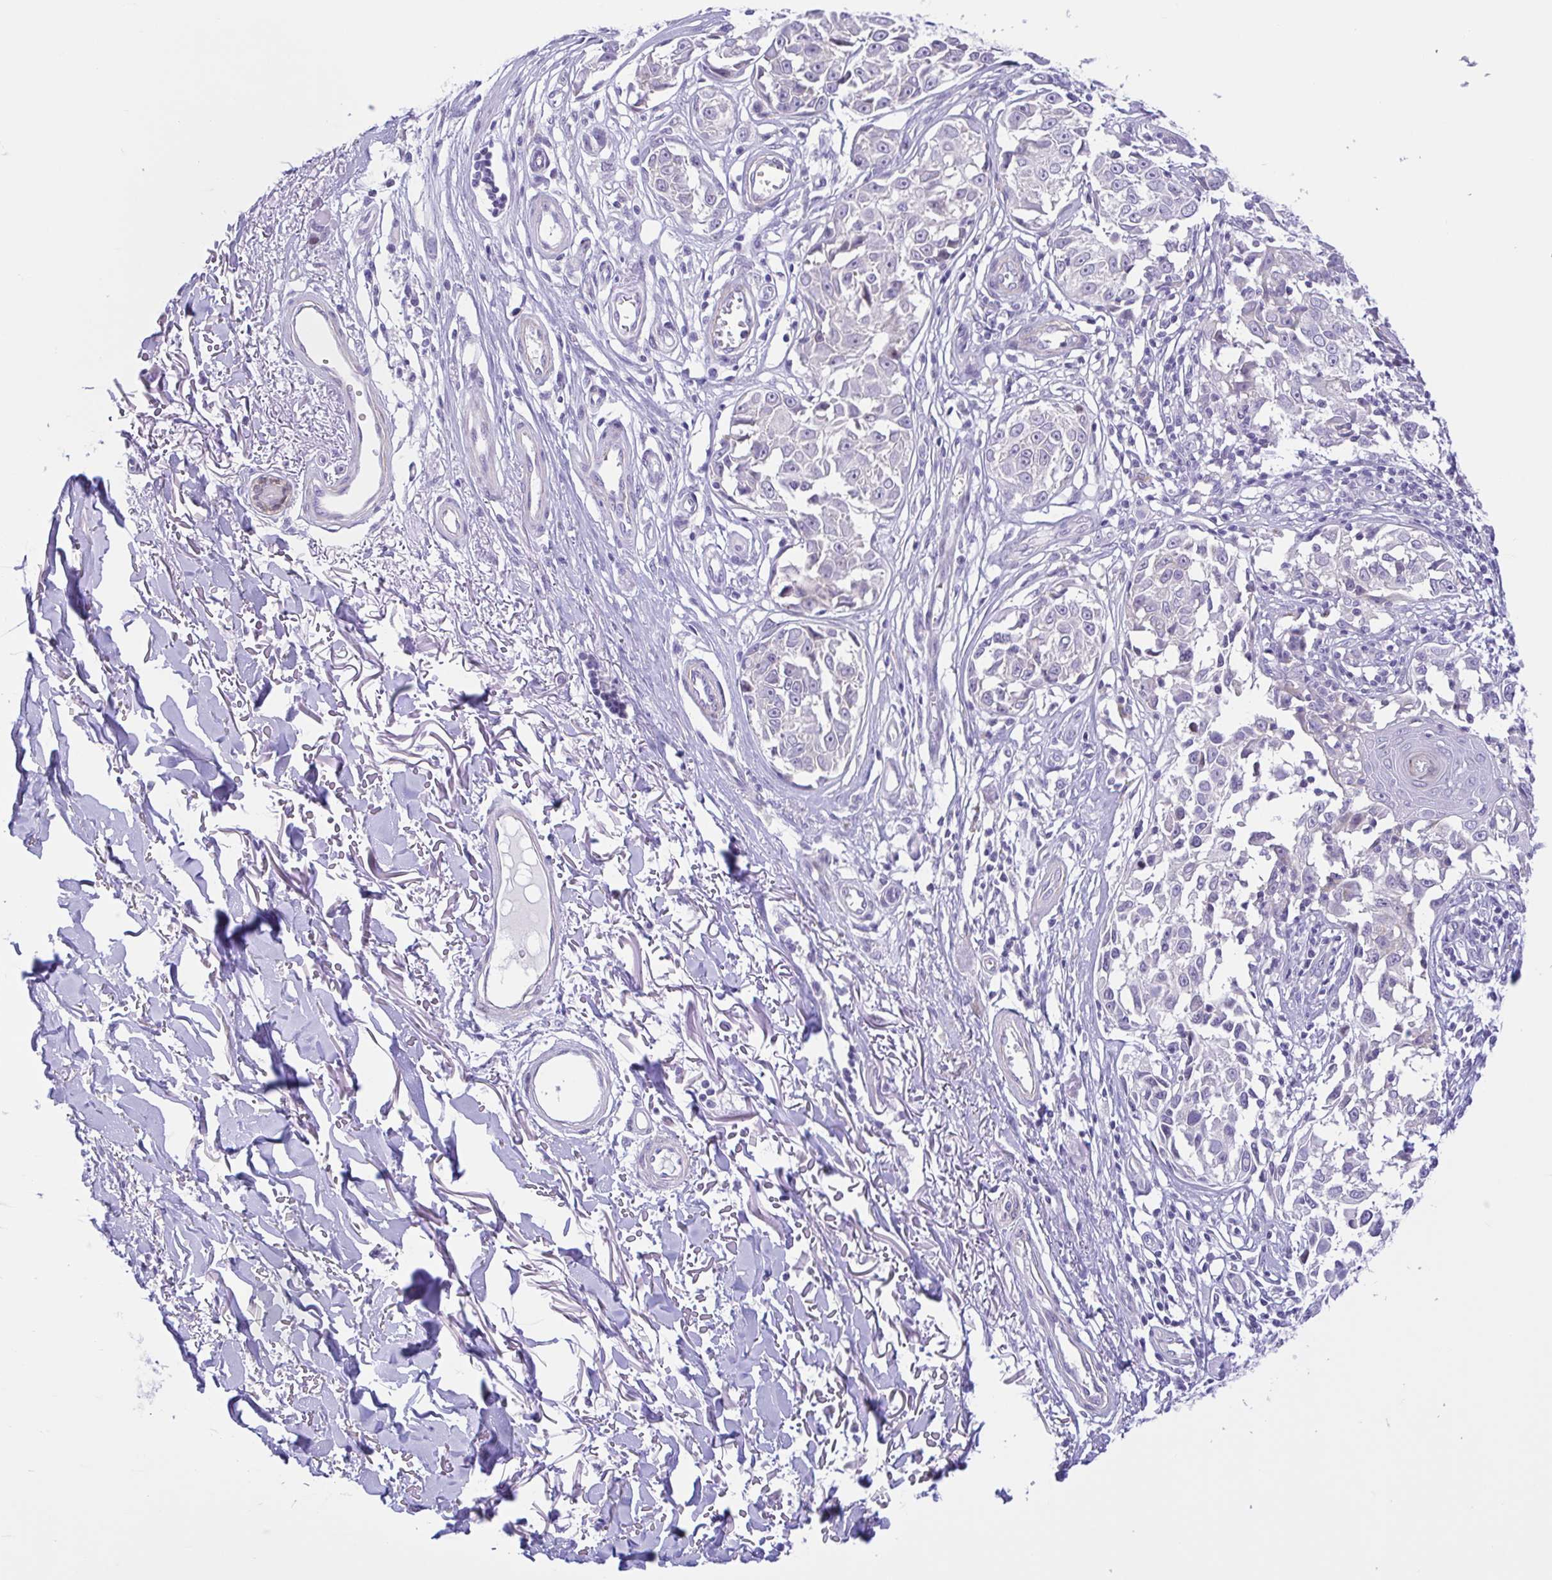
{"staining": {"intensity": "negative", "quantity": "none", "location": "none"}, "tissue": "melanoma", "cell_type": "Tumor cells", "image_type": "cancer", "snomed": [{"axis": "morphology", "description": "Malignant melanoma, NOS"}, {"axis": "topography", "description": "Skin"}], "caption": "Tumor cells show no significant protein staining in melanoma. (Brightfield microscopy of DAB (3,3'-diaminobenzidine) immunohistochemistry at high magnification).", "gene": "AHCYL2", "patient": {"sex": "male", "age": 73}}